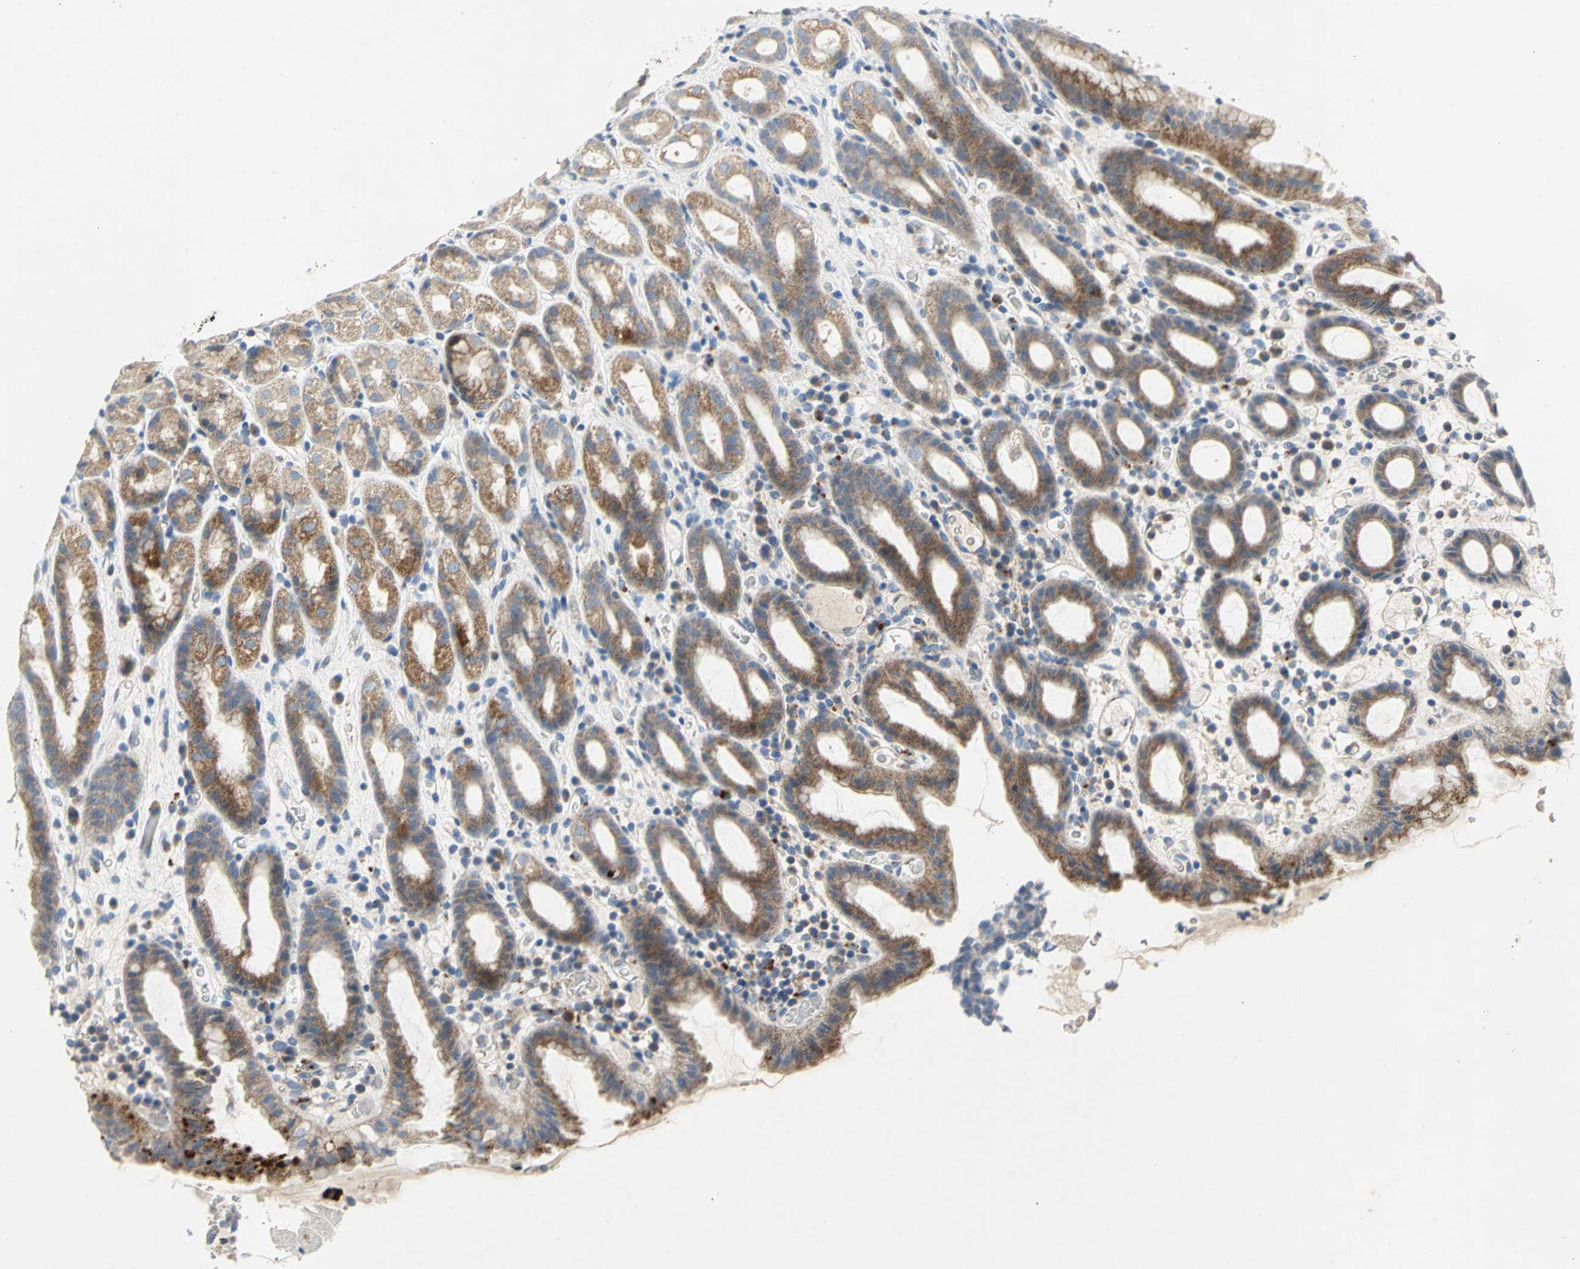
{"staining": {"intensity": "moderate", "quantity": ">75%", "location": "cytoplasmic/membranous"}, "tissue": "stomach", "cell_type": "Glandular cells", "image_type": "normal", "snomed": [{"axis": "morphology", "description": "Normal tissue, NOS"}, {"axis": "topography", "description": "Stomach, upper"}], "caption": "Protein analysis of normal stomach demonstrates moderate cytoplasmic/membranous expression in approximately >75% of glandular cells. (Stains: DAB (3,3'-diaminobenzidine) in brown, nuclei in blue, Microscopy: brightfield microscopy at high magnification).", "gene": "SPPL2B", "patient": {"sex": "male", "age": 68}}